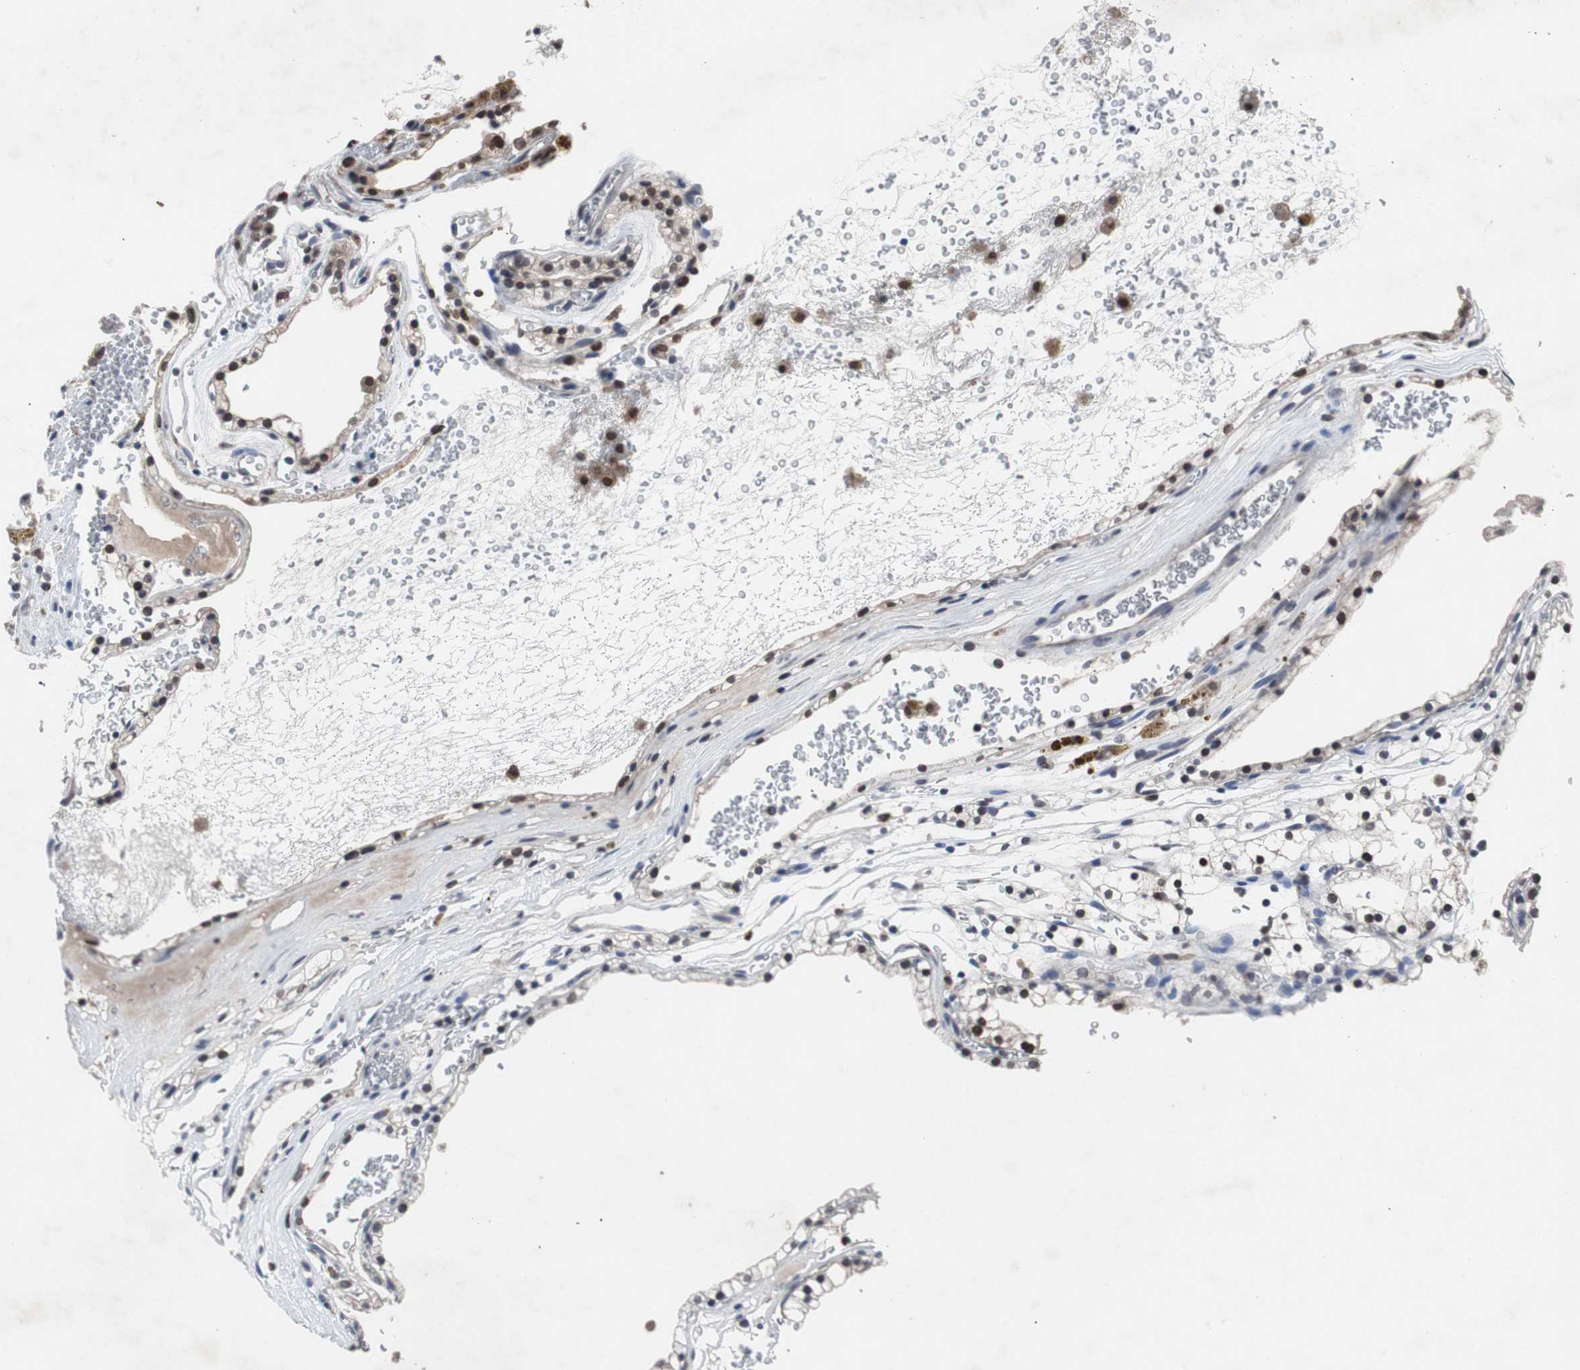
{"staining": {"intensity": "moderate", "quantity": ">75%", "location": "nuclear"}, "tissue": "renal cancer", "cell_type": "Tumor cells", "image_type": "cancer", "snomed": [{"axis": "morphology", "description": "Adenocarcinoma, NOS"}, {"axis": "topography", "description": "Kidney"}], "caption": "A medium amount of moderate nuclear expression is seen in about >75% of tumor cells in renal adenocarcinoma tissue.", "gene": "RBM47", "patient": {"sex": "female", "age": 41}}